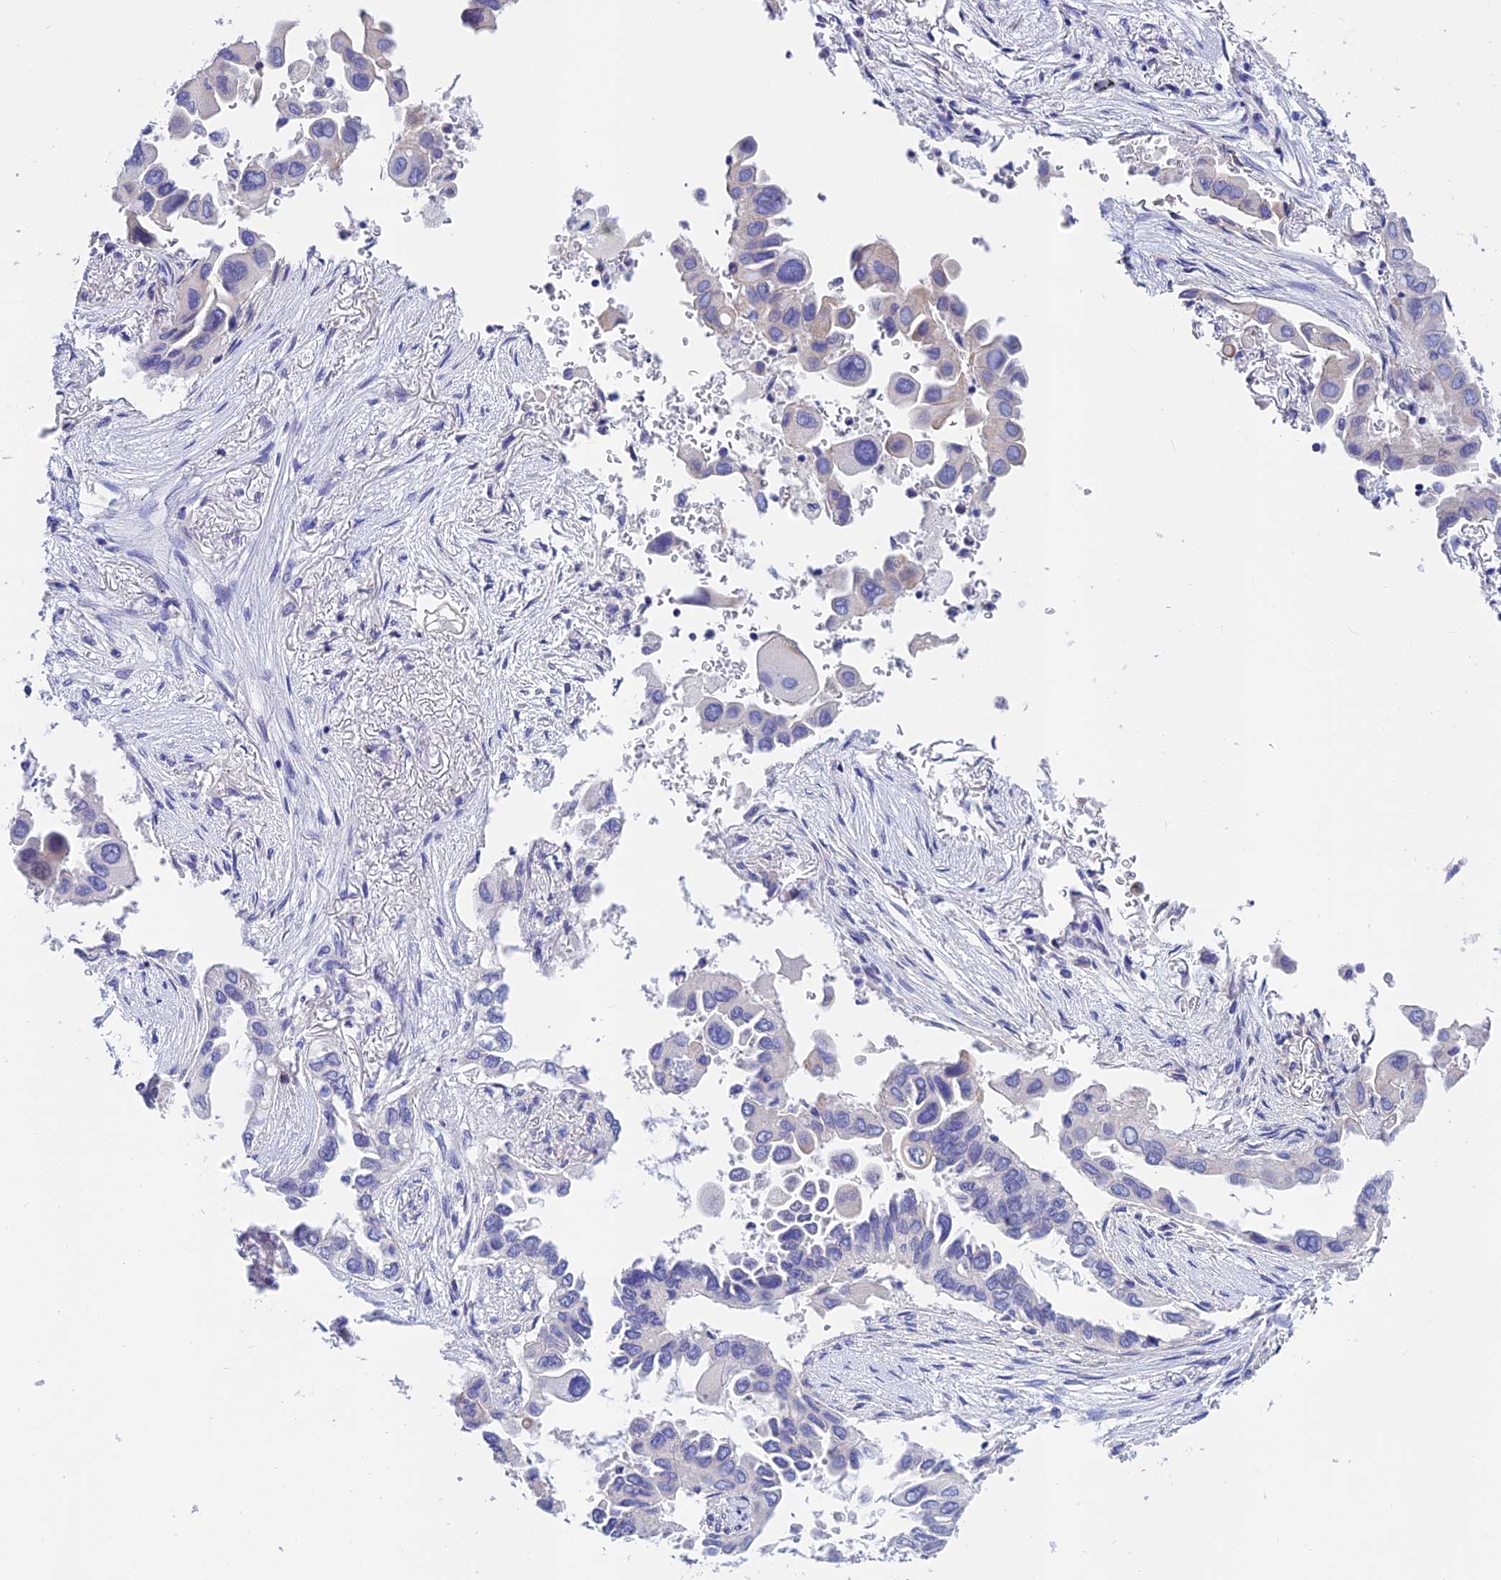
{"staining": {"intensity": "negative", "quantity": "none", "location": "none"}, "tissue": "lung cancer", "cell_type": "Tumor cells", "image_type": "cancer", "snomed": [{"axis": "morphology", "description": "Adenocarcinoma, NOS"}, {"axis": "topography", "description": "Lung"}], "caption": "This is a photomicrograph of immunohistochemistry (IHC) staining of lung cancer (adenocarcinoma), which shows no positivity in tumor cells.", "gene": "C17orf67", "patient": {"sex": "female", "age": 76}}